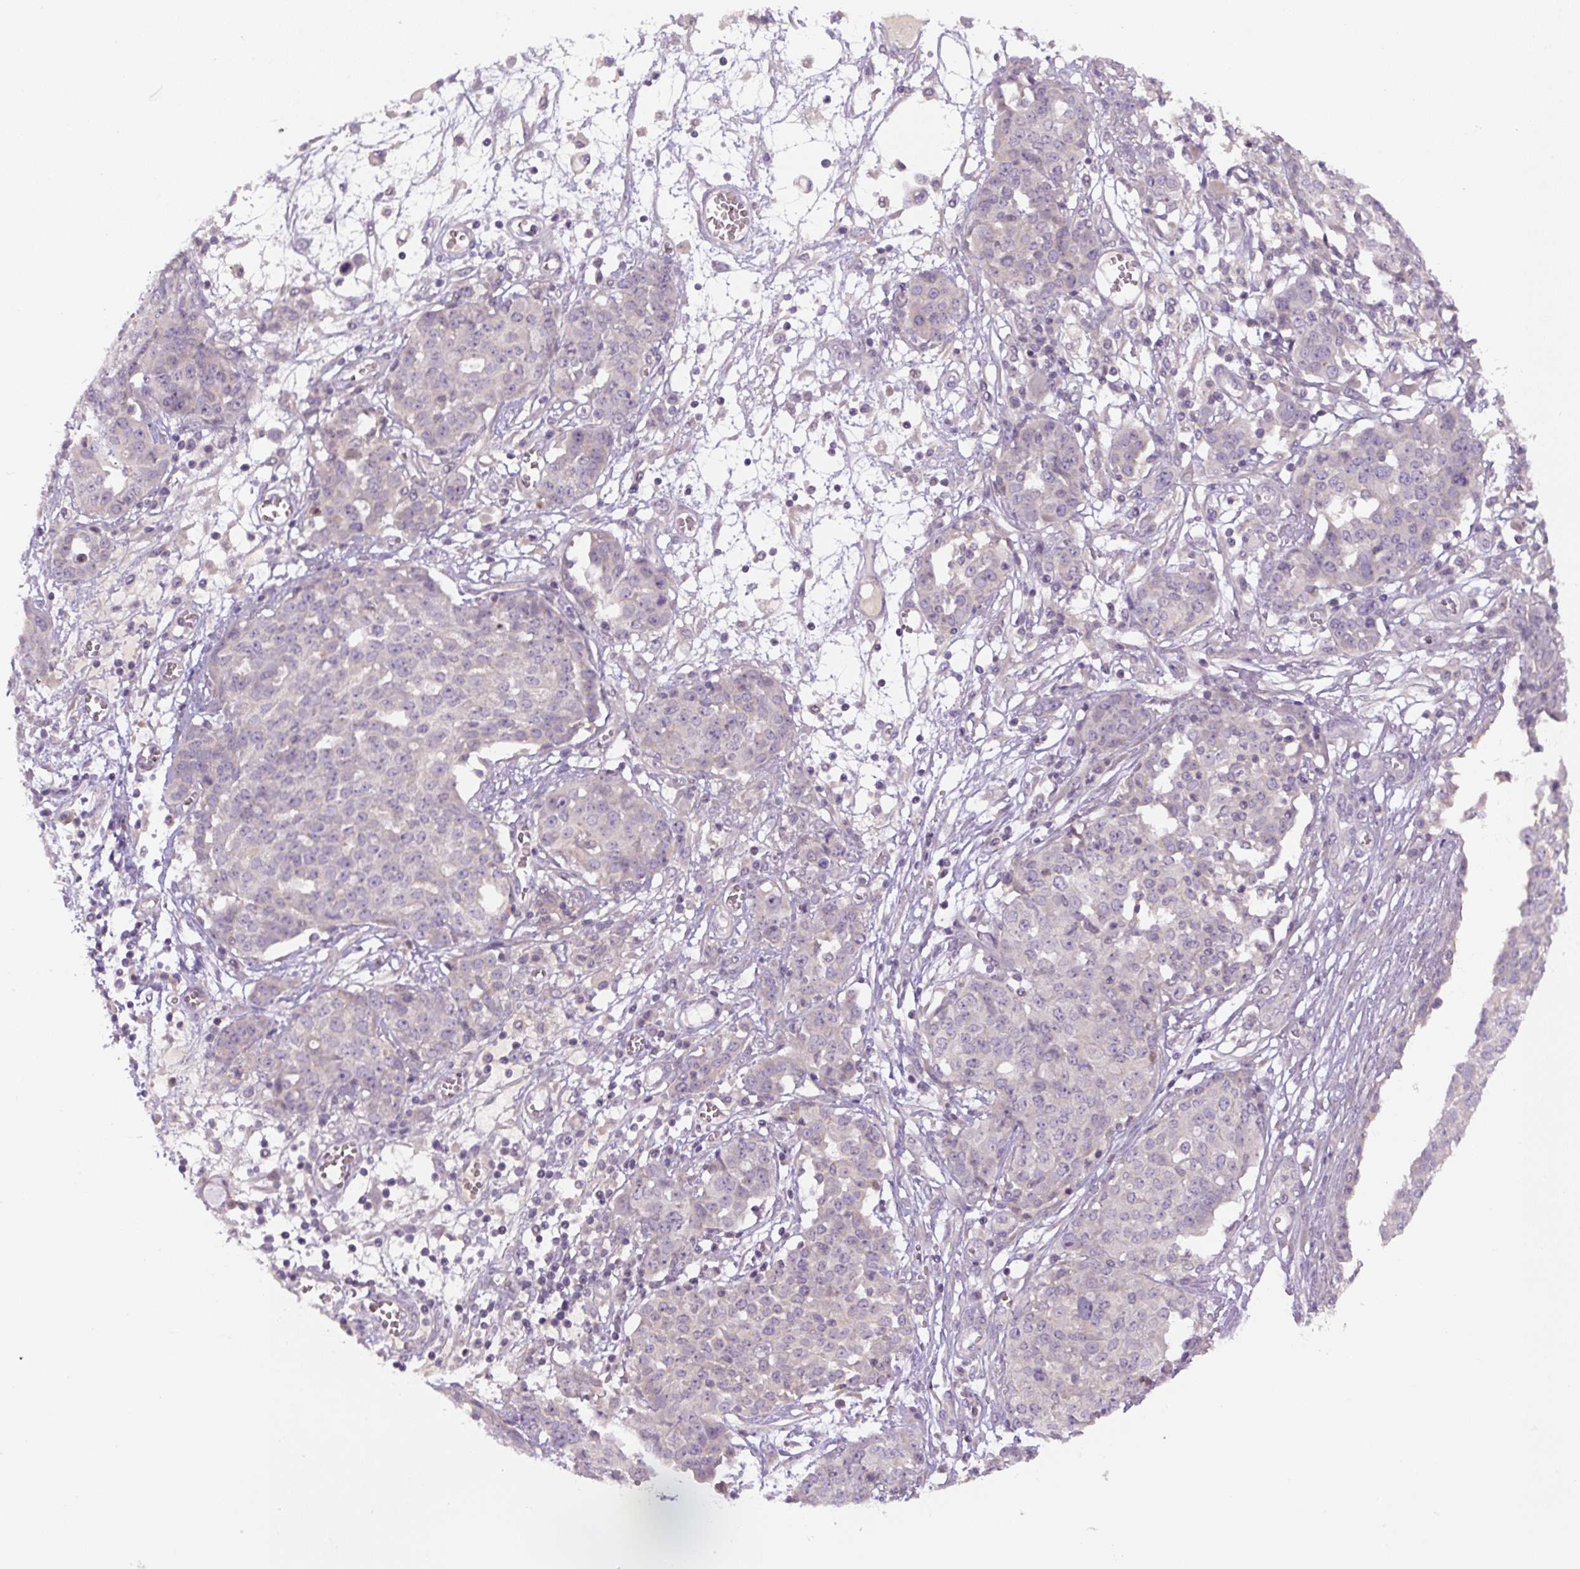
{"staining": {"intensity": "negative", "quantity": "none", "location": "none"}, "tissue": "ovarian cancer", "cell_type": "Tumor cells", "image_type": "cancer", "snomed": [{"axis": "morphology", "description": "Cystadenocarcinoma, serous, NOS"}, {"axis": "topography", "description": "Soft tissue"}, {"axis": "topography", "description": "Ovary"}], "caption": "This is an immunohistochemistry image of human serous cystadenocarcinoma (ovarian). There is no expression in tumor cells.", "gene": "YIF1B", "patient": {"sex": "female", "age": 57}}